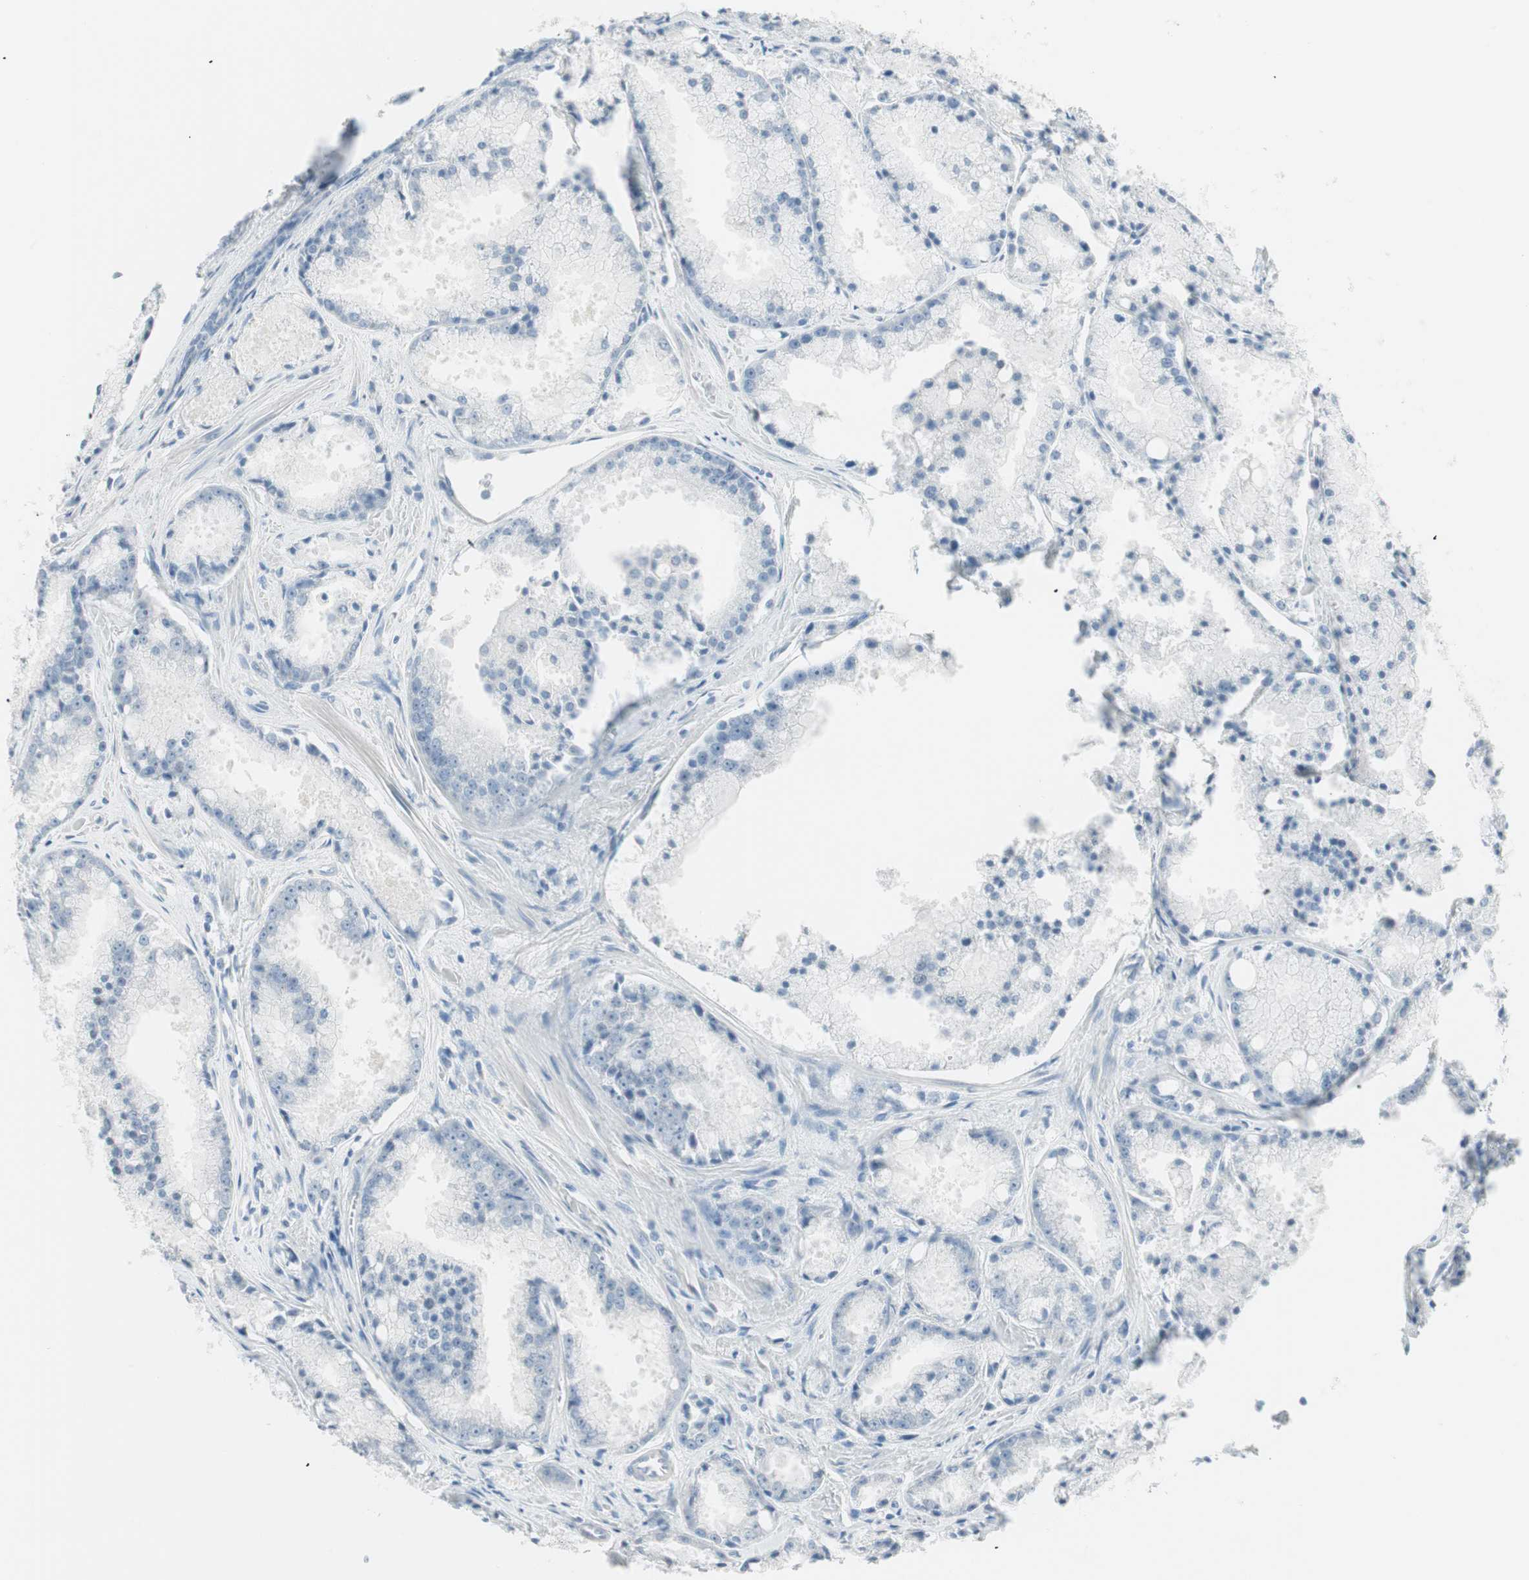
{"staining": {"intensity": "negative", "quantity": "none", "location": "none"}, "tissue": "prostate cancer", "cell_type": "Tumor cells", "image_type": "cancer", "snomed": [{"axis": "morphology", "description": "Adenocarcinoma, Low grade"}, {"axis": "topography", "description": "Prostate"}], "caption": "DAB immunohistochemical staining of prostate low-grade adenocarcinoma displays no significant positivity in tumor cells.", "gene": "ITLN2", "patient": {"sex": "male", "age": 64}}